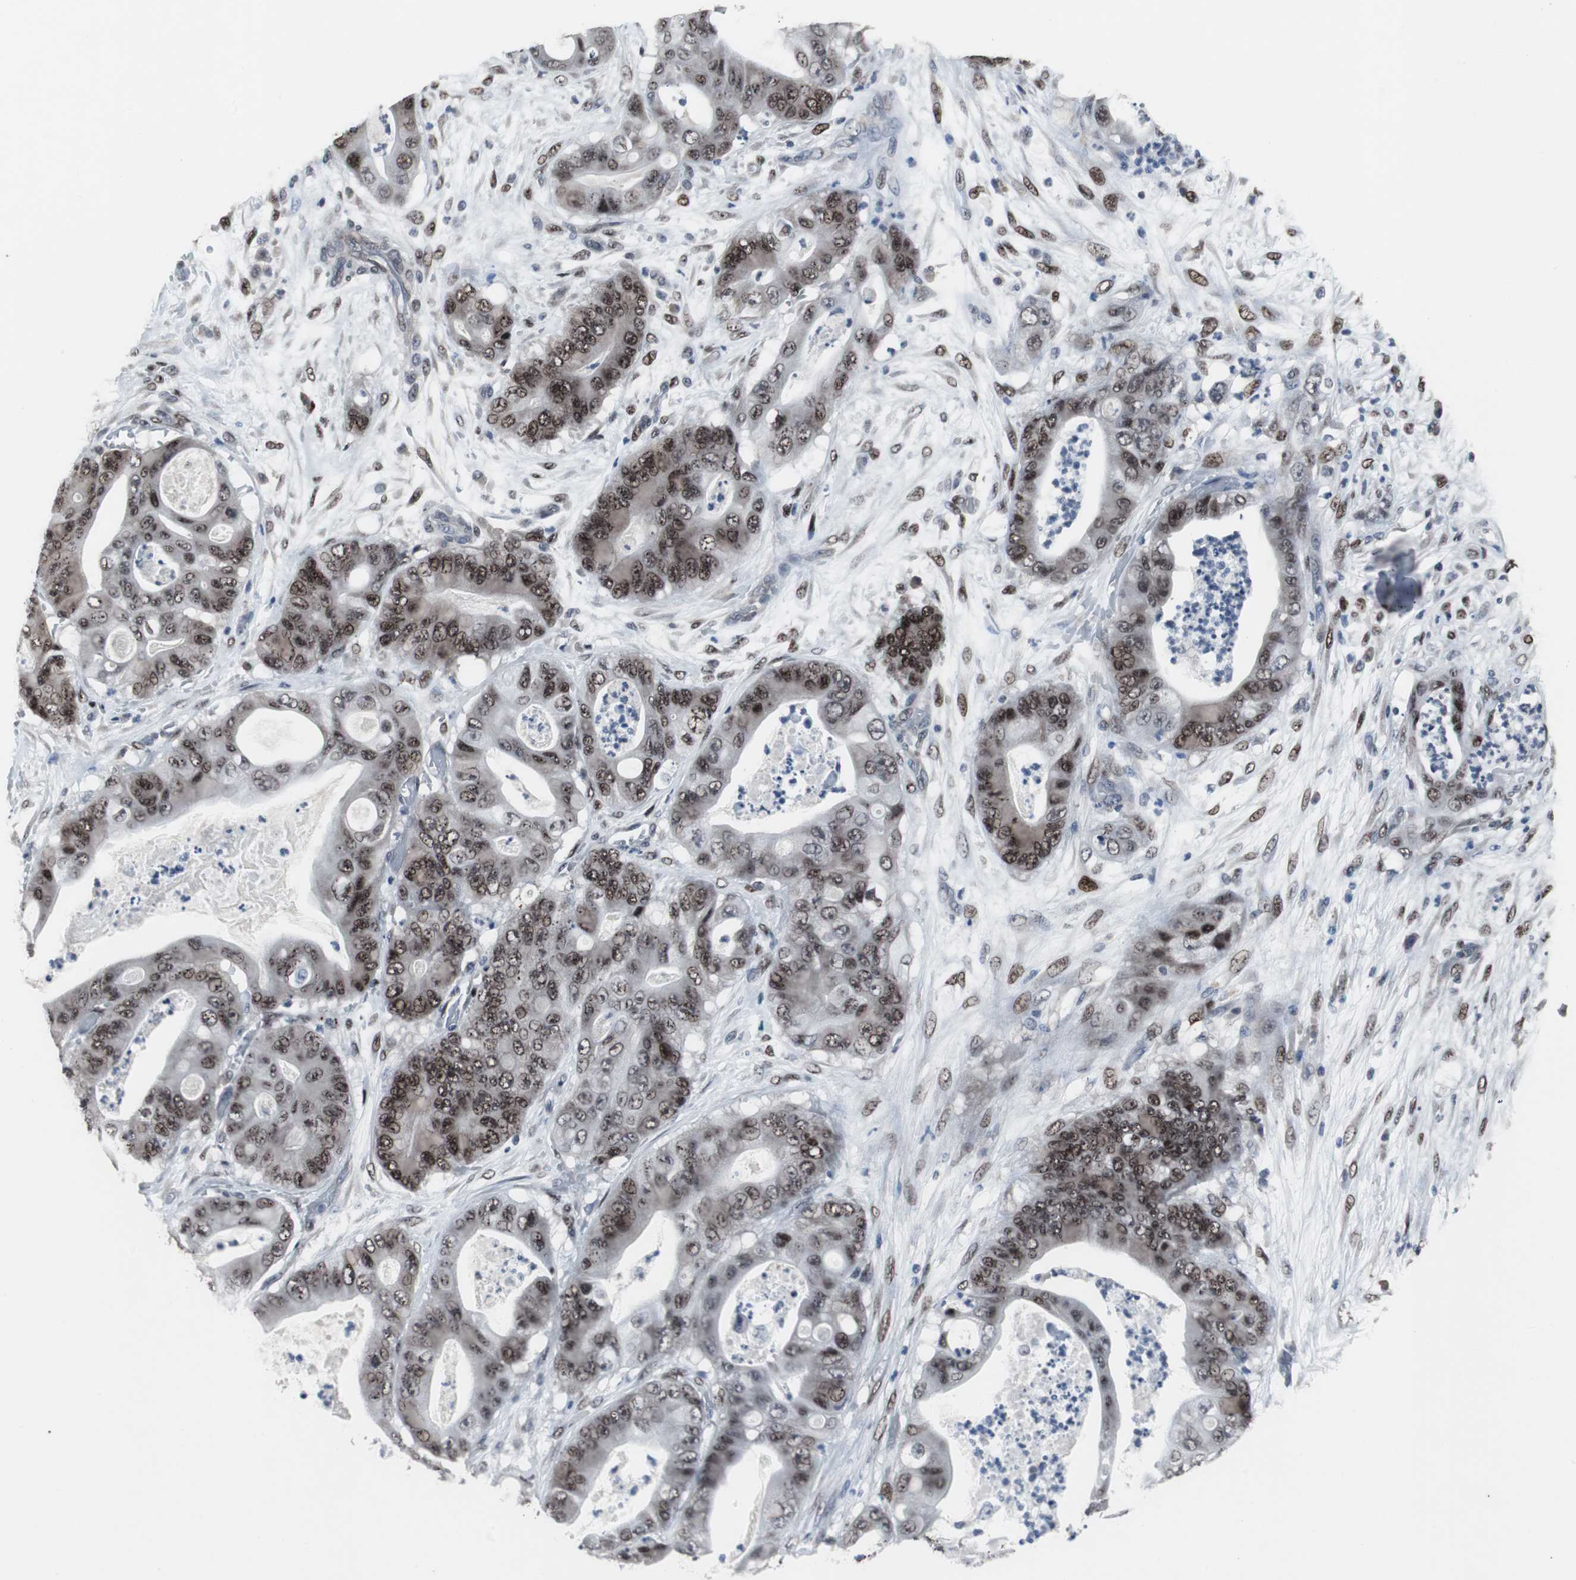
{"staining": {"intensity": "strong", "quantity": ">75%", "location": "nuclear"}, "tissue": "stomach cancer", "cell_type": "Tumor cells", "image_type": "cancer", "snomed": [{"axis": "morphology", "description": "Adenocarcinoma, NOS"}, {"axis": "topography", "description": "Stomach"}], "caption": "Immunohistochemical staining of stomach cancer (adenocarcinoma) displays high levels of strong nuclear protein expression in approximately >75% of tumor cells.", "gene": "FOXP4", "patient": {"sex": "female", "age": 73}}